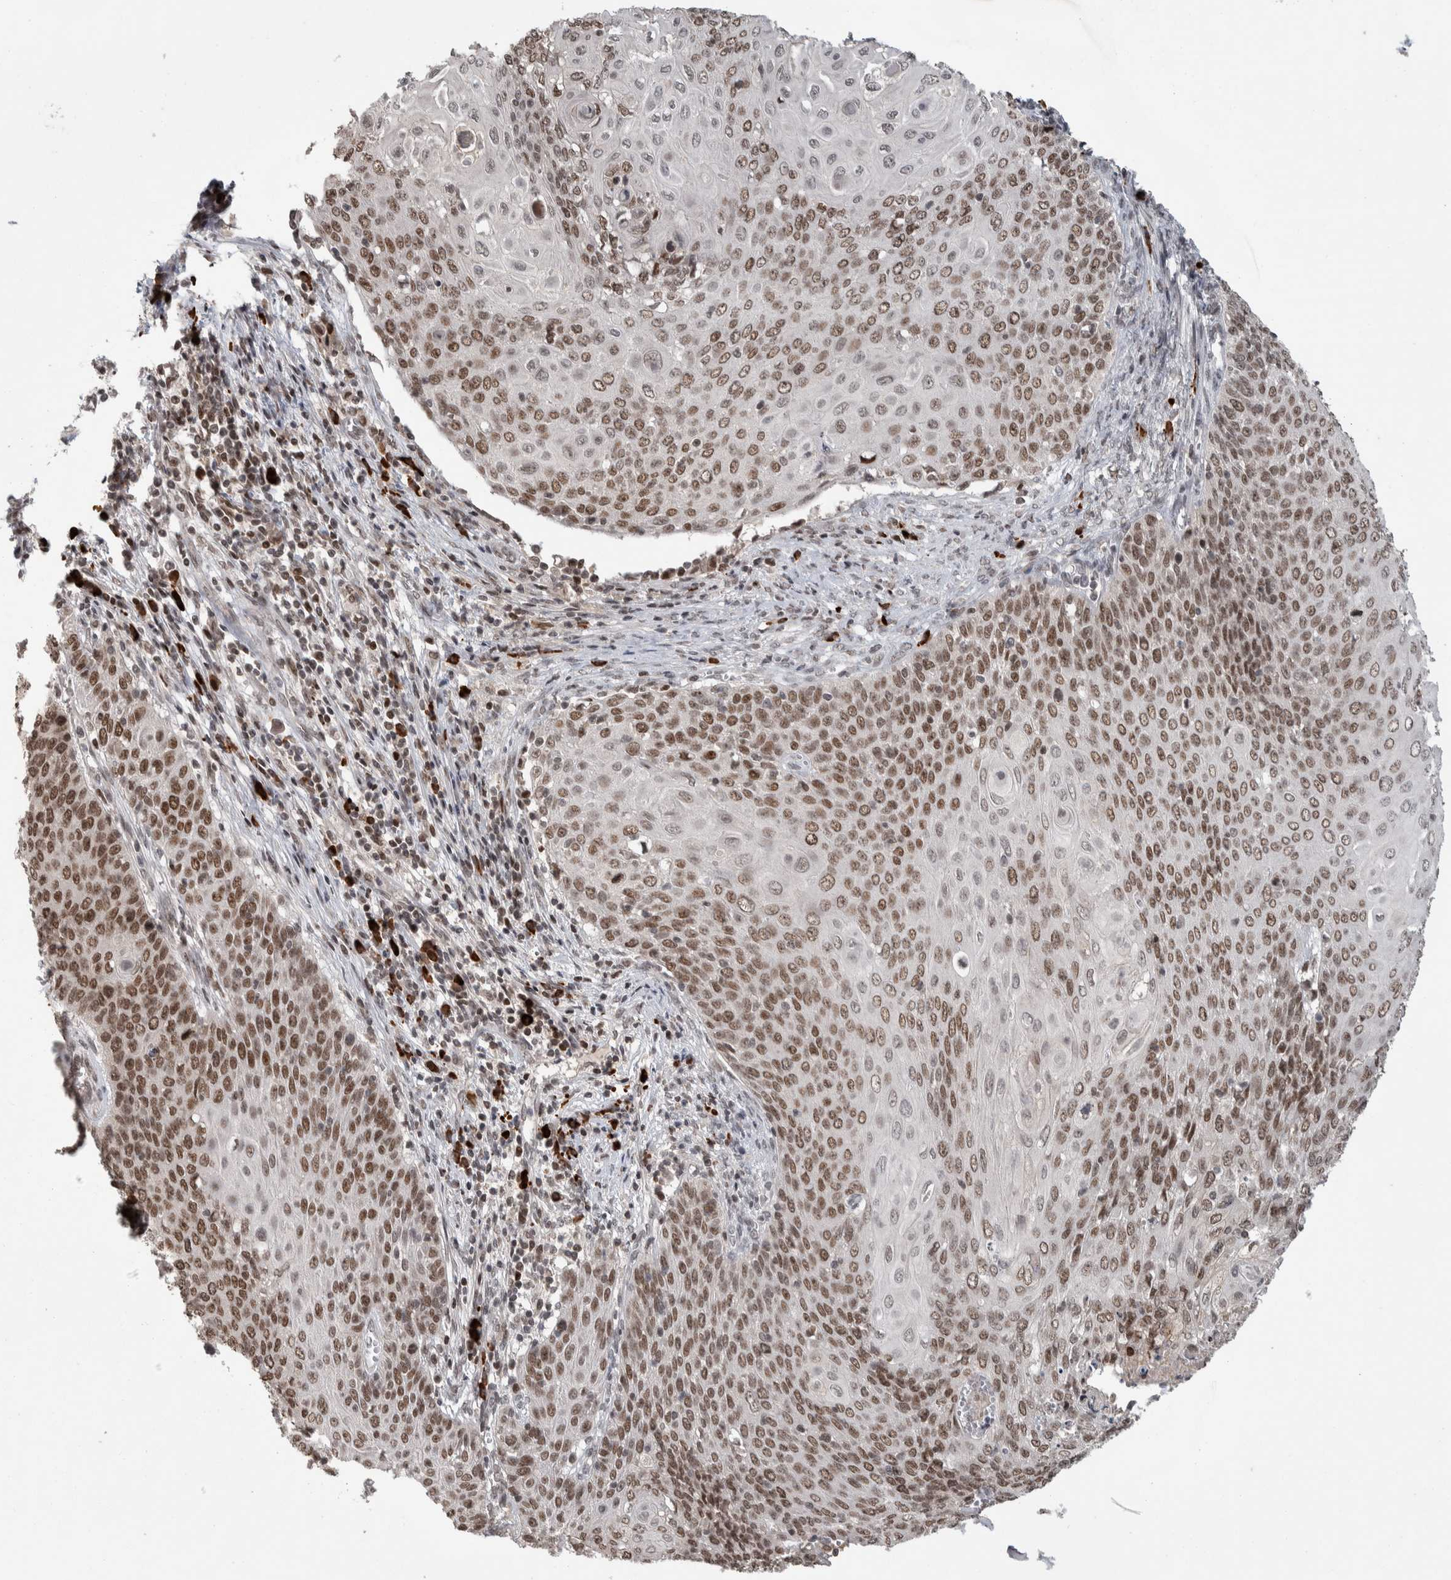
{"staining": {"intensity": "moderate", "quantity": ">75%", "location": "nuclear"}, "tissue": "cervical cancer", "cell_type": "Tumor cells", "image_type": "cancer", "snomed": [{"axis": "morphology", "description": "Squamous cell carcinoma, NOS"}, {"axis": "topography", "description": "Cervix"}], "caption": "Immunohistochemistry histopathology image of cervical squamous cell carcinoma stained for a protein (brown), which exhibits medium levels of moderate nuclear positivity in approximately >75% of tumor cells.", "gene": "ZNF592", "patient": {"sex": "female", "age": 39}}